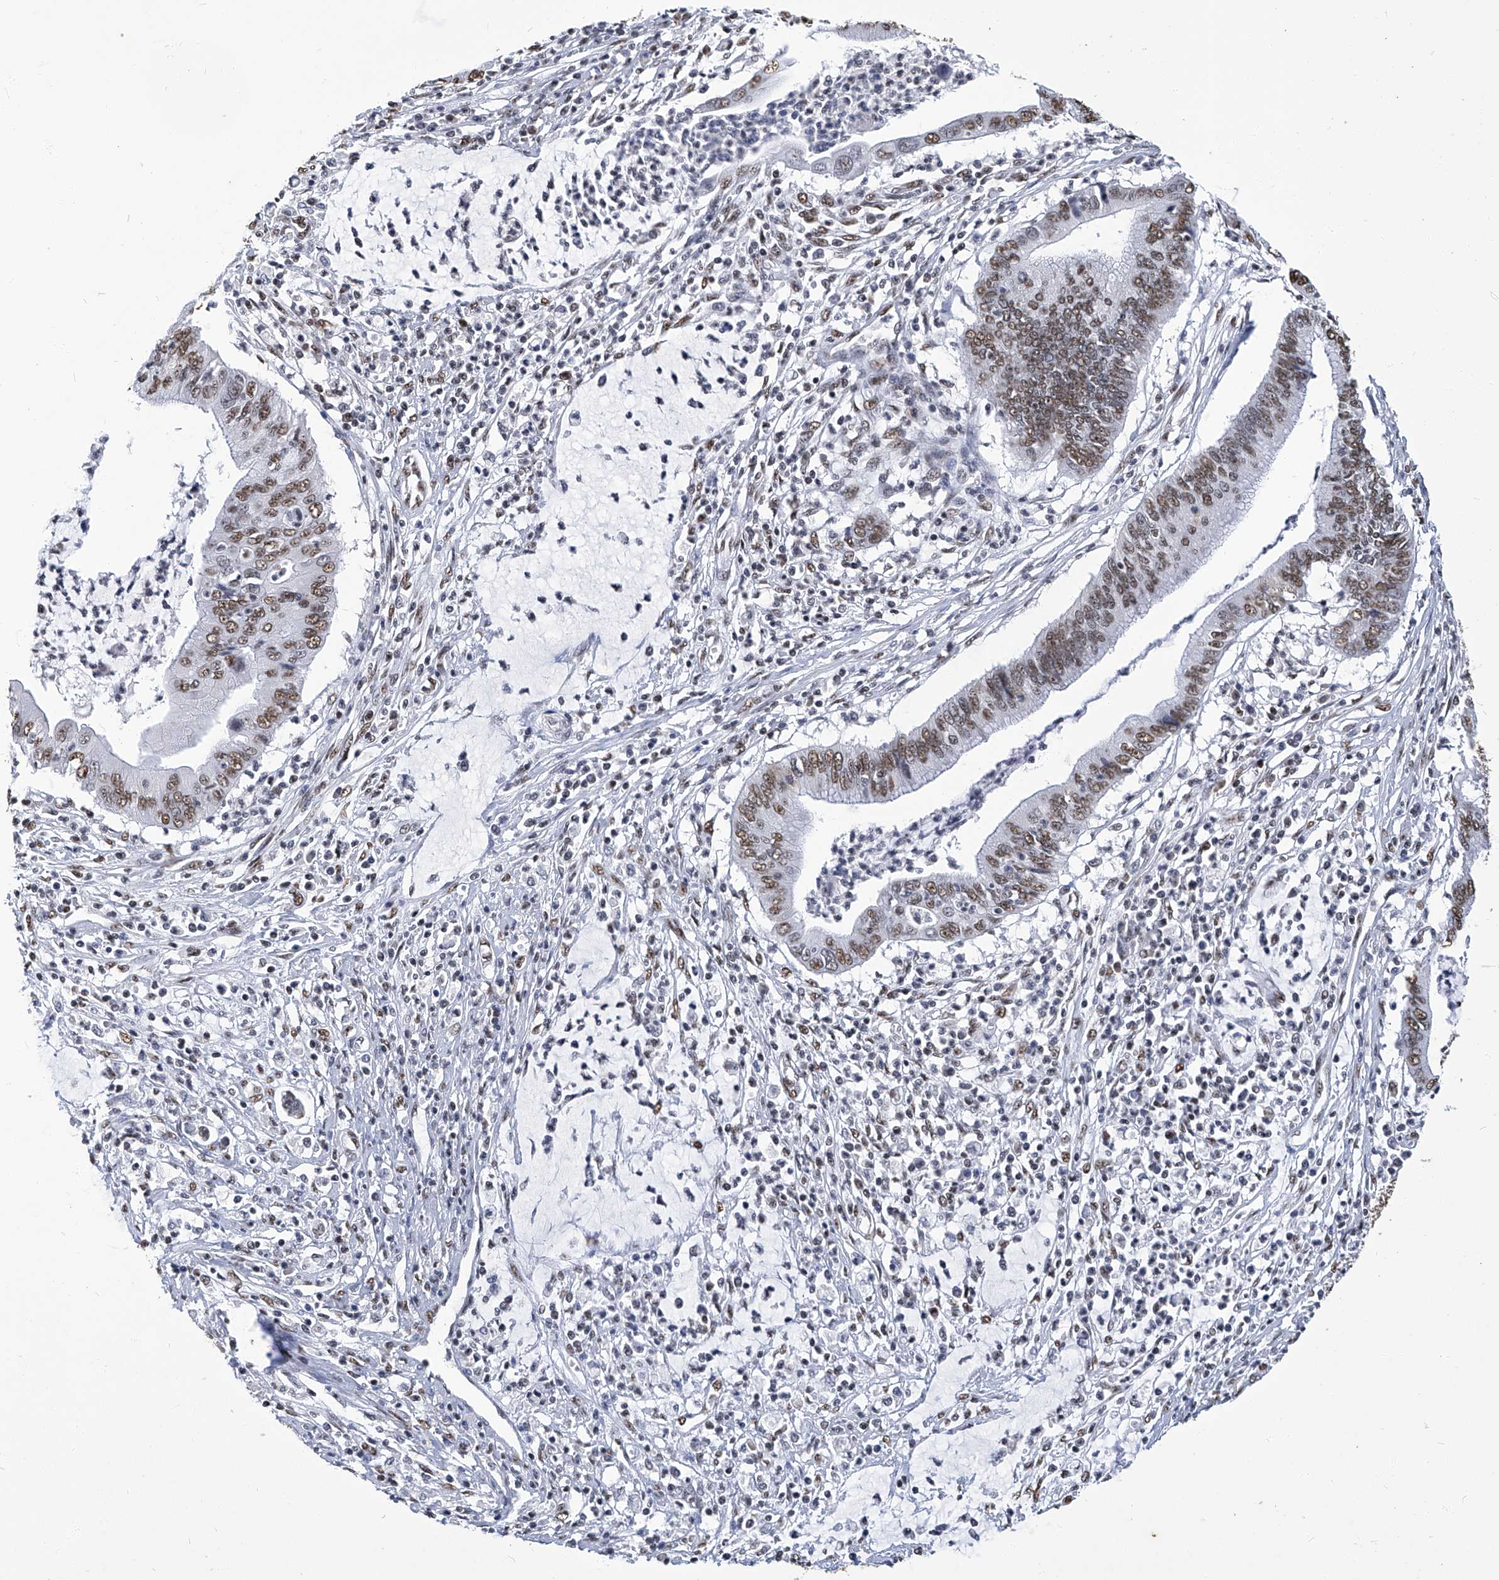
{"staining": {"intensity": "moderate", "quantity": ">75%", "location": "nuclear"}, "tissue": "cervical cancer", "cell_type": "Tumor cells", "image_type": "cancer", "snomed": [{"axis": "morphology", "description": "Adenocarcinoma, NOS"}, {"axis": "topography", "description": "Cervix"}], "caption": "Tumor cells display moderate nuclear expression in approximately >75% of cells in adenocarcinoma (cervical).", "gene": "HBP1", "patient": {"sex": "female", "age": 36}}